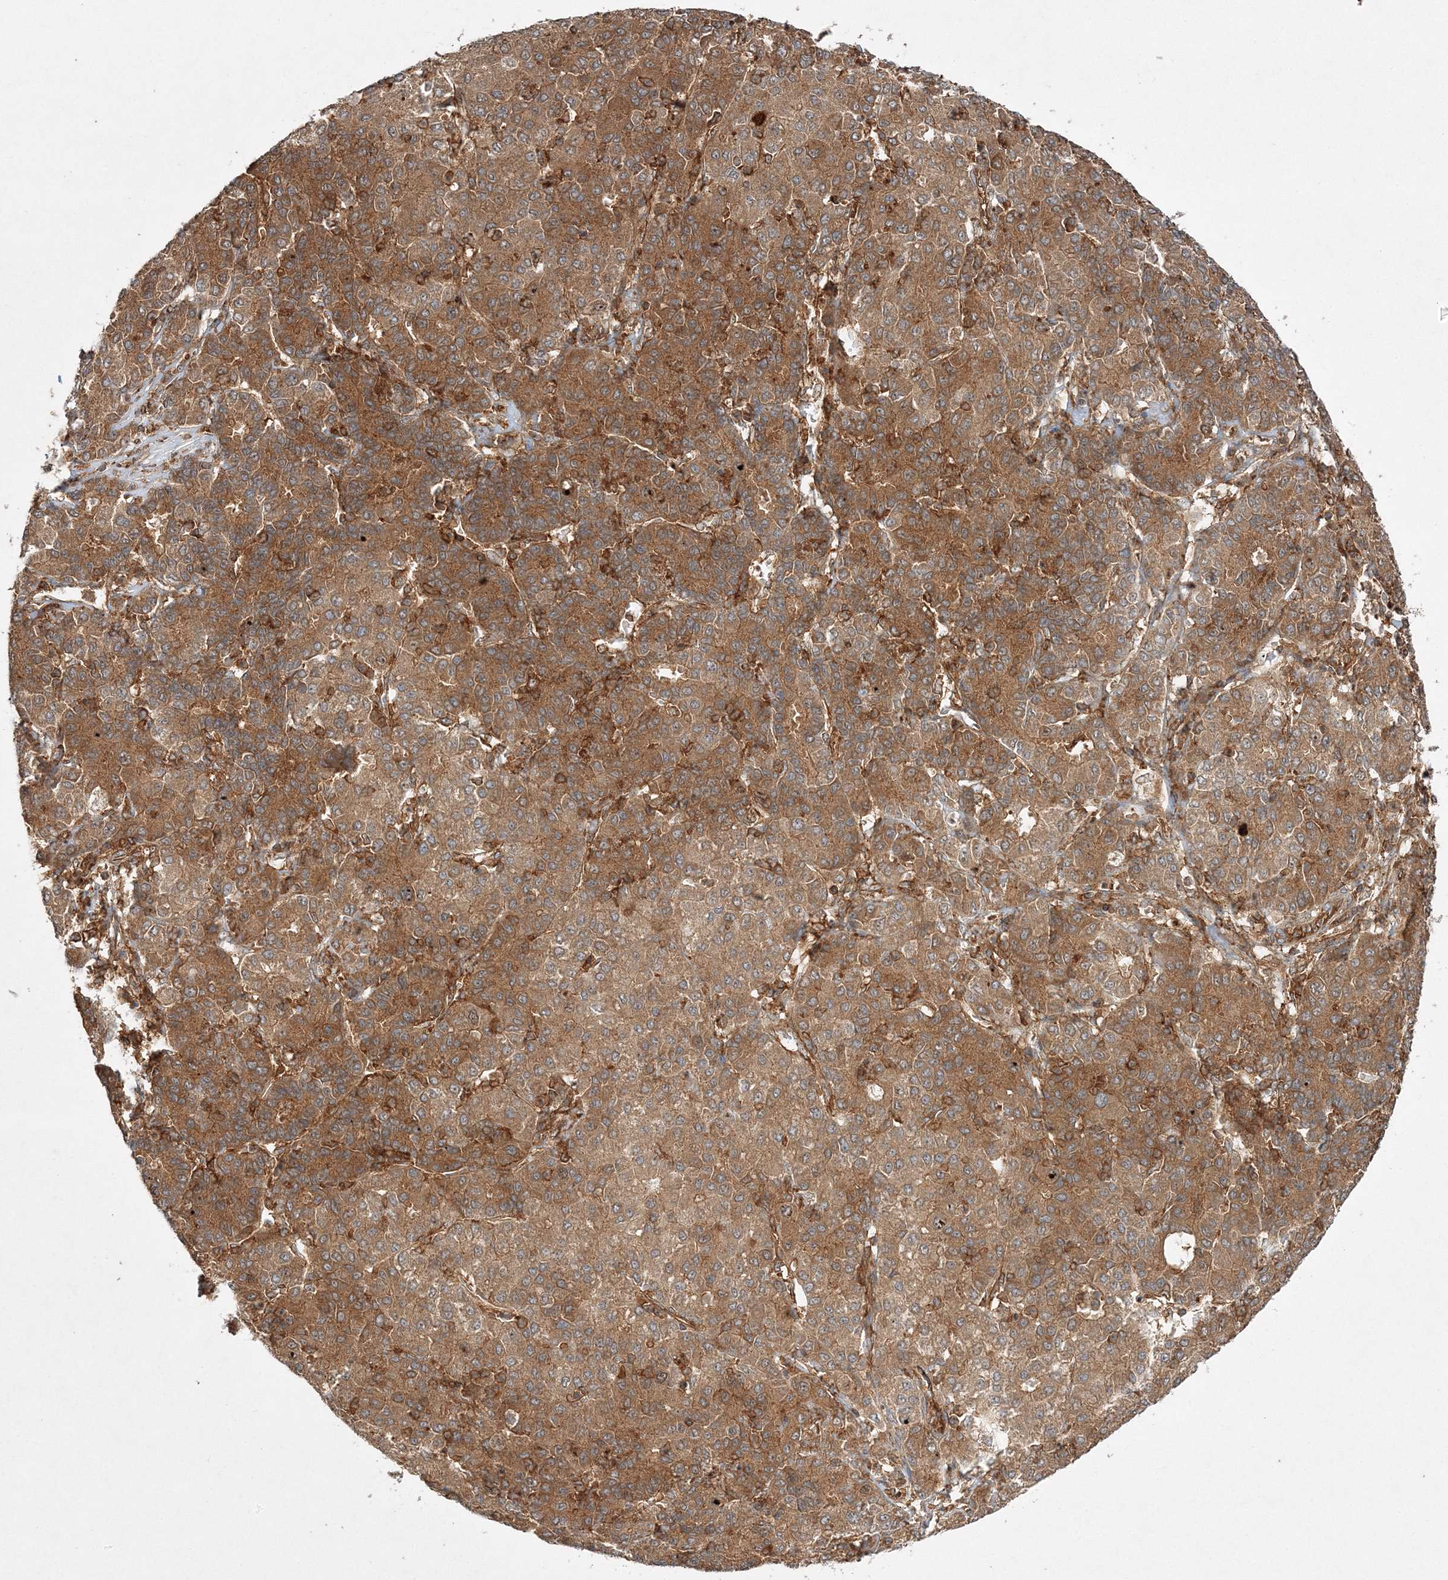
{"staining": {"intensity": "moderate", "quantity": ">75%", "location": "cytoplasmic/membranous"}, "tissue": "liver cancer", "cell_type": "Tumor cells", "image_type": "cancer", "snomed": [{"axis": "morphology", "description": "Carcinoma, Hepatocellular, NOS"}, {"axis": "topography", "description": "Liver"}], "caption": "Immunohistochemical staining of liver hepatocellular carcinoma shows medium levels of moderate cytoplasmic/membranous staining in approximately >75% of tumor cells. Using DAB (3,3'-diaminobenzidine) (brown) and hematoxylin (blue) stains, captured at high magnification using brightfield microscopy.", "gene": "WDR37", "patient": {"sex": "male", "age": 65}}